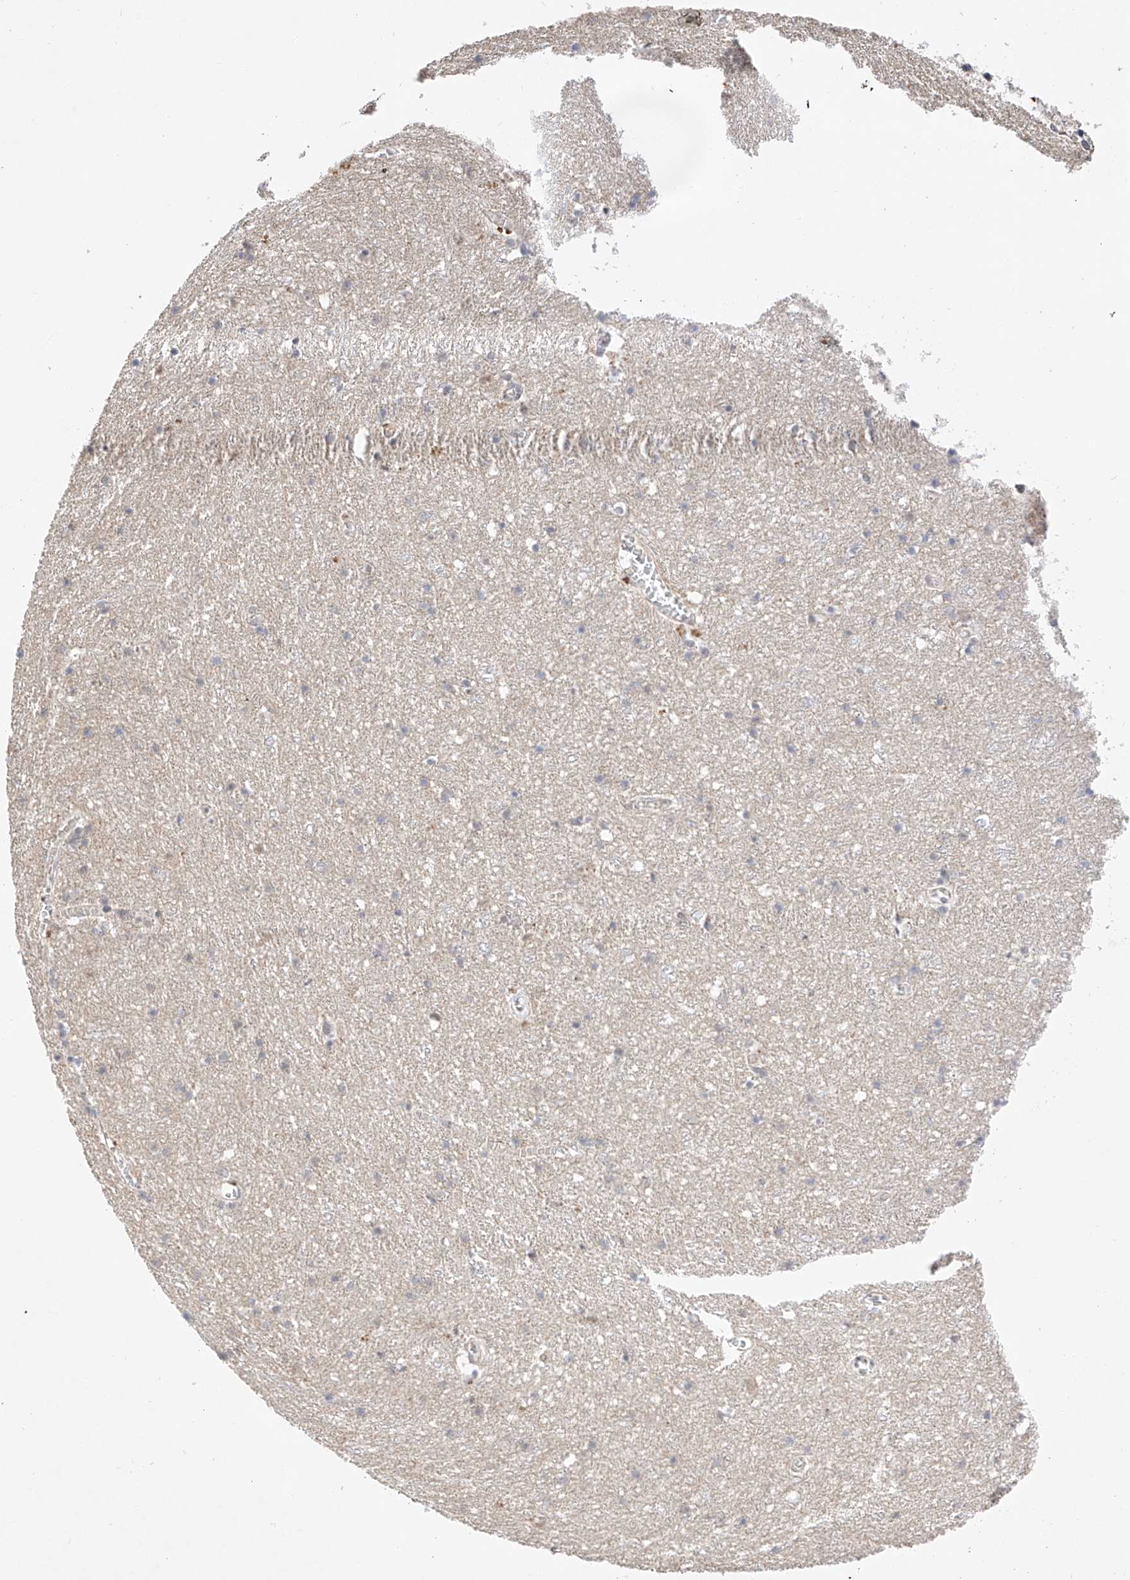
{"staining": {"intensity": "negative", "quantity": "none", "location": "none"}, "tissue": "cerebral cortex", "cell_type": "Endothelial cells", "image_type": "normal", "snomed": [{"axis": "morphology", "description": "Normal tissue, NOS"}, {"axis": "topography", "description": "Cerebral cortex"}], "caption": "The immunohistochemistry (IHC) image has no significant staining in endothelial cells of cerebral cortex. Nuclei are stained in blue.", "gene": "IL22RA2", "patient": {"sex": "female", "age": 64}}